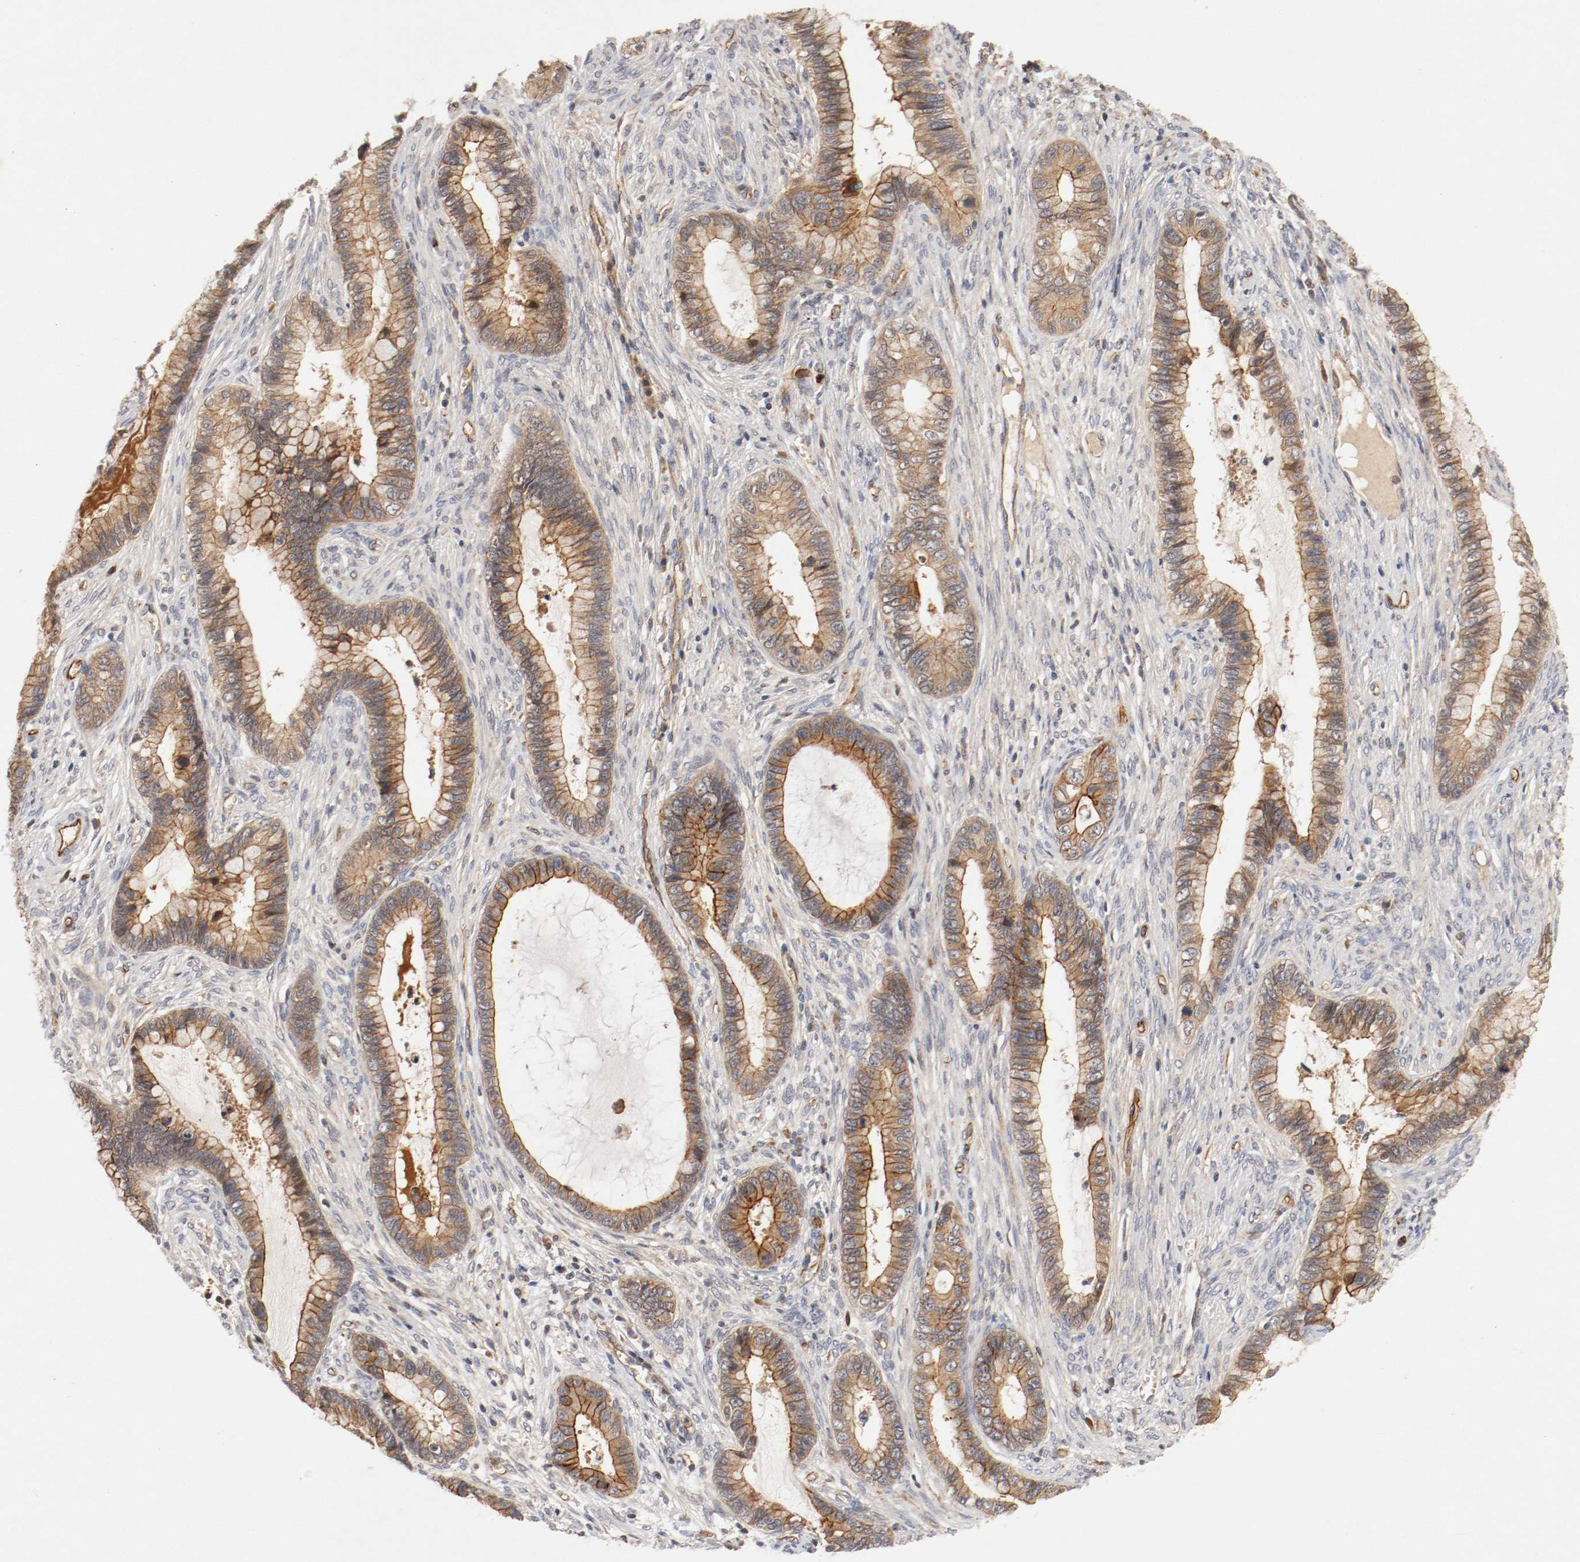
{"staining": {"intensity": "strong", "quantity": ">75%", "location": "cytoplasmic/membranous"}, "tissue": "cervical cancer", "cell_type": "Tumor cells", "image_type": "cancer", "snomed": [{"axis": "morphology", "description": "Adenocarcinoma, NOS"}, {"axis": "topography", "description": "Cervix"}], "caption": "Protein staining demonstrates strong cytoplasmic/membranous expression in approximately >75% of tumor cells in cervical cancer.", "gene": "TYK2", "patient": {"sex": "female", "age": 44}}